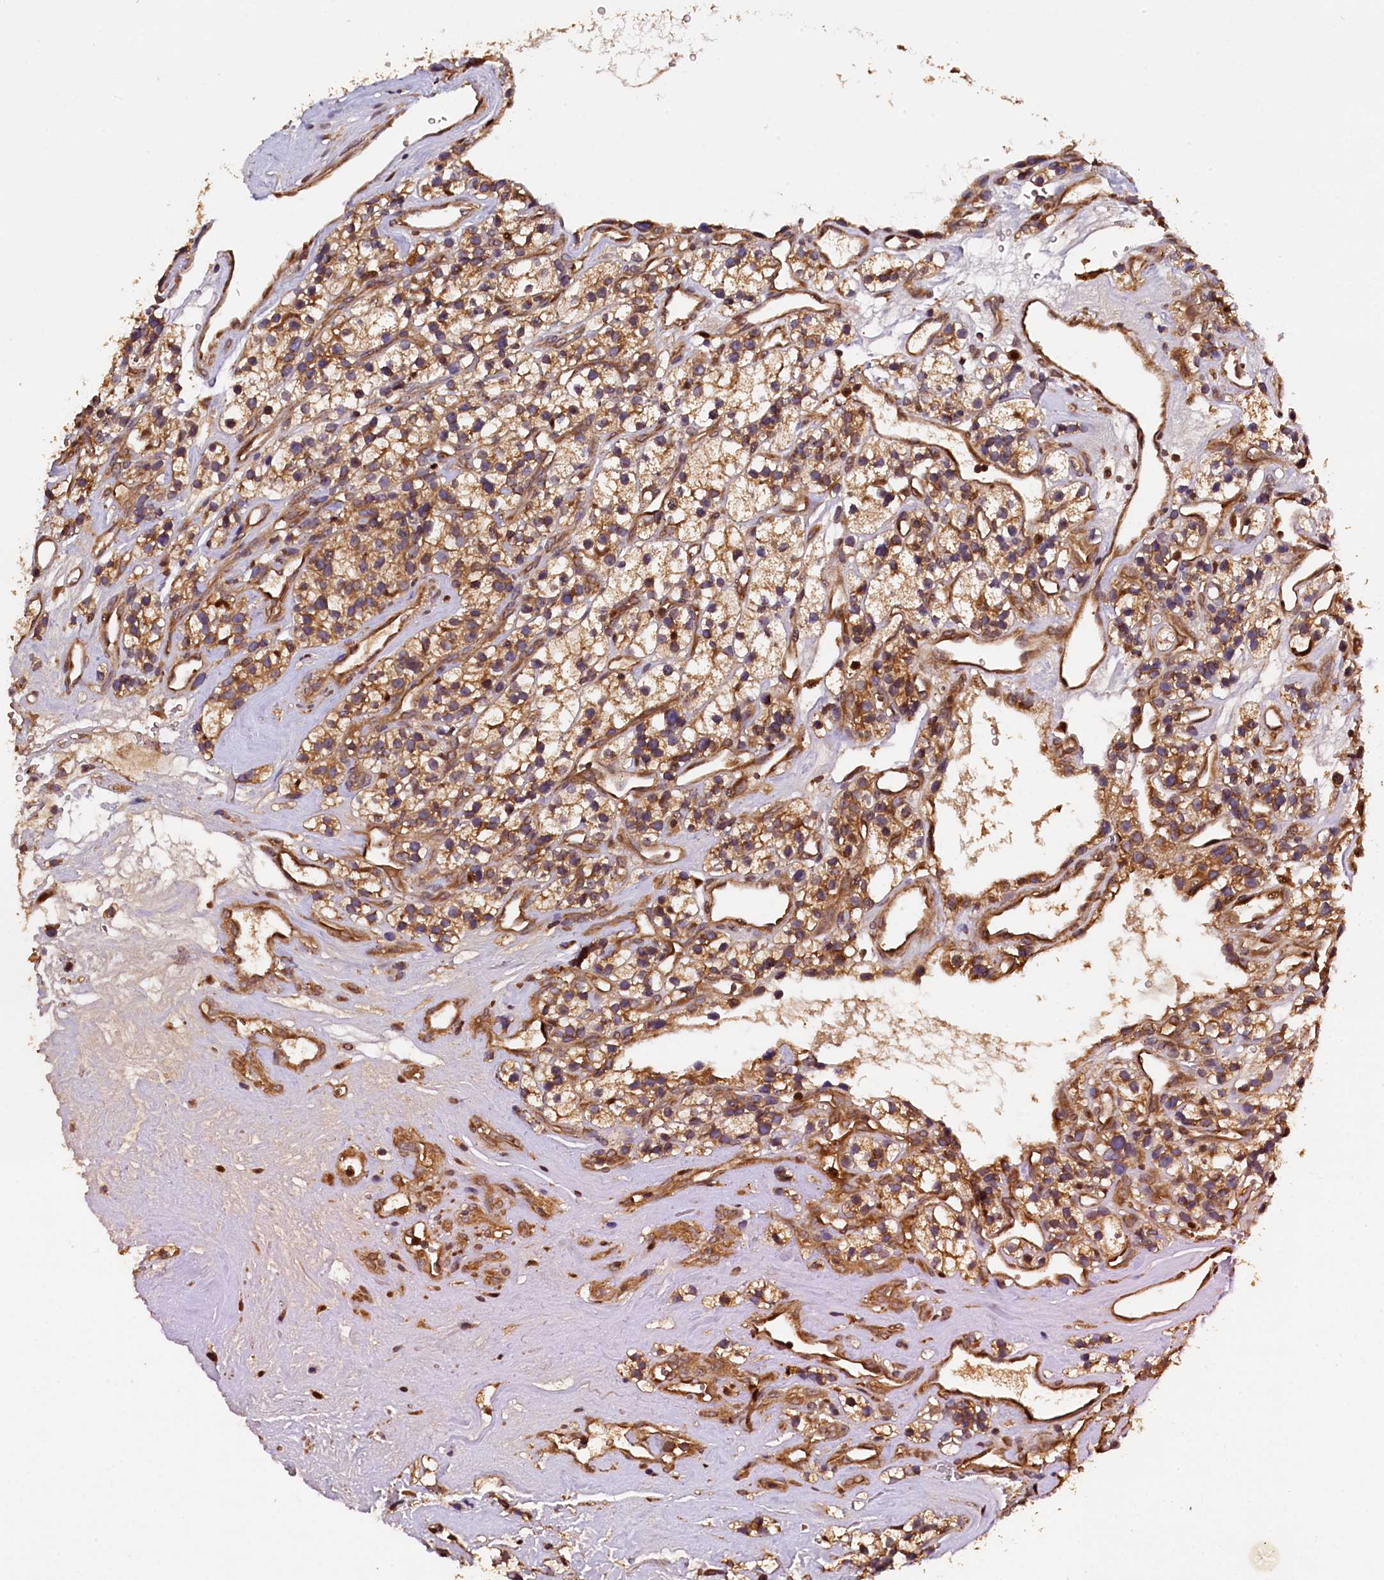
{"staining": {"intensity": "moderate", "quantity": ">75%", "location": "cytoplasmic/membranous"}, "tissue": "renal cancer", "cell_type": "Tumor cells", "image_type": "cancer", "snomed": [{"axis": "morphology", "description": "Adenocarcinoma, NOS"}, {"axis": "topography", "description": "Kidney"}], "caption": "Renal adenocarcinoma stained with a protein marker displays moderate staining in tumor cells.", "gene": "KLC2", "patient": {"sex": "female", "age": 57}}